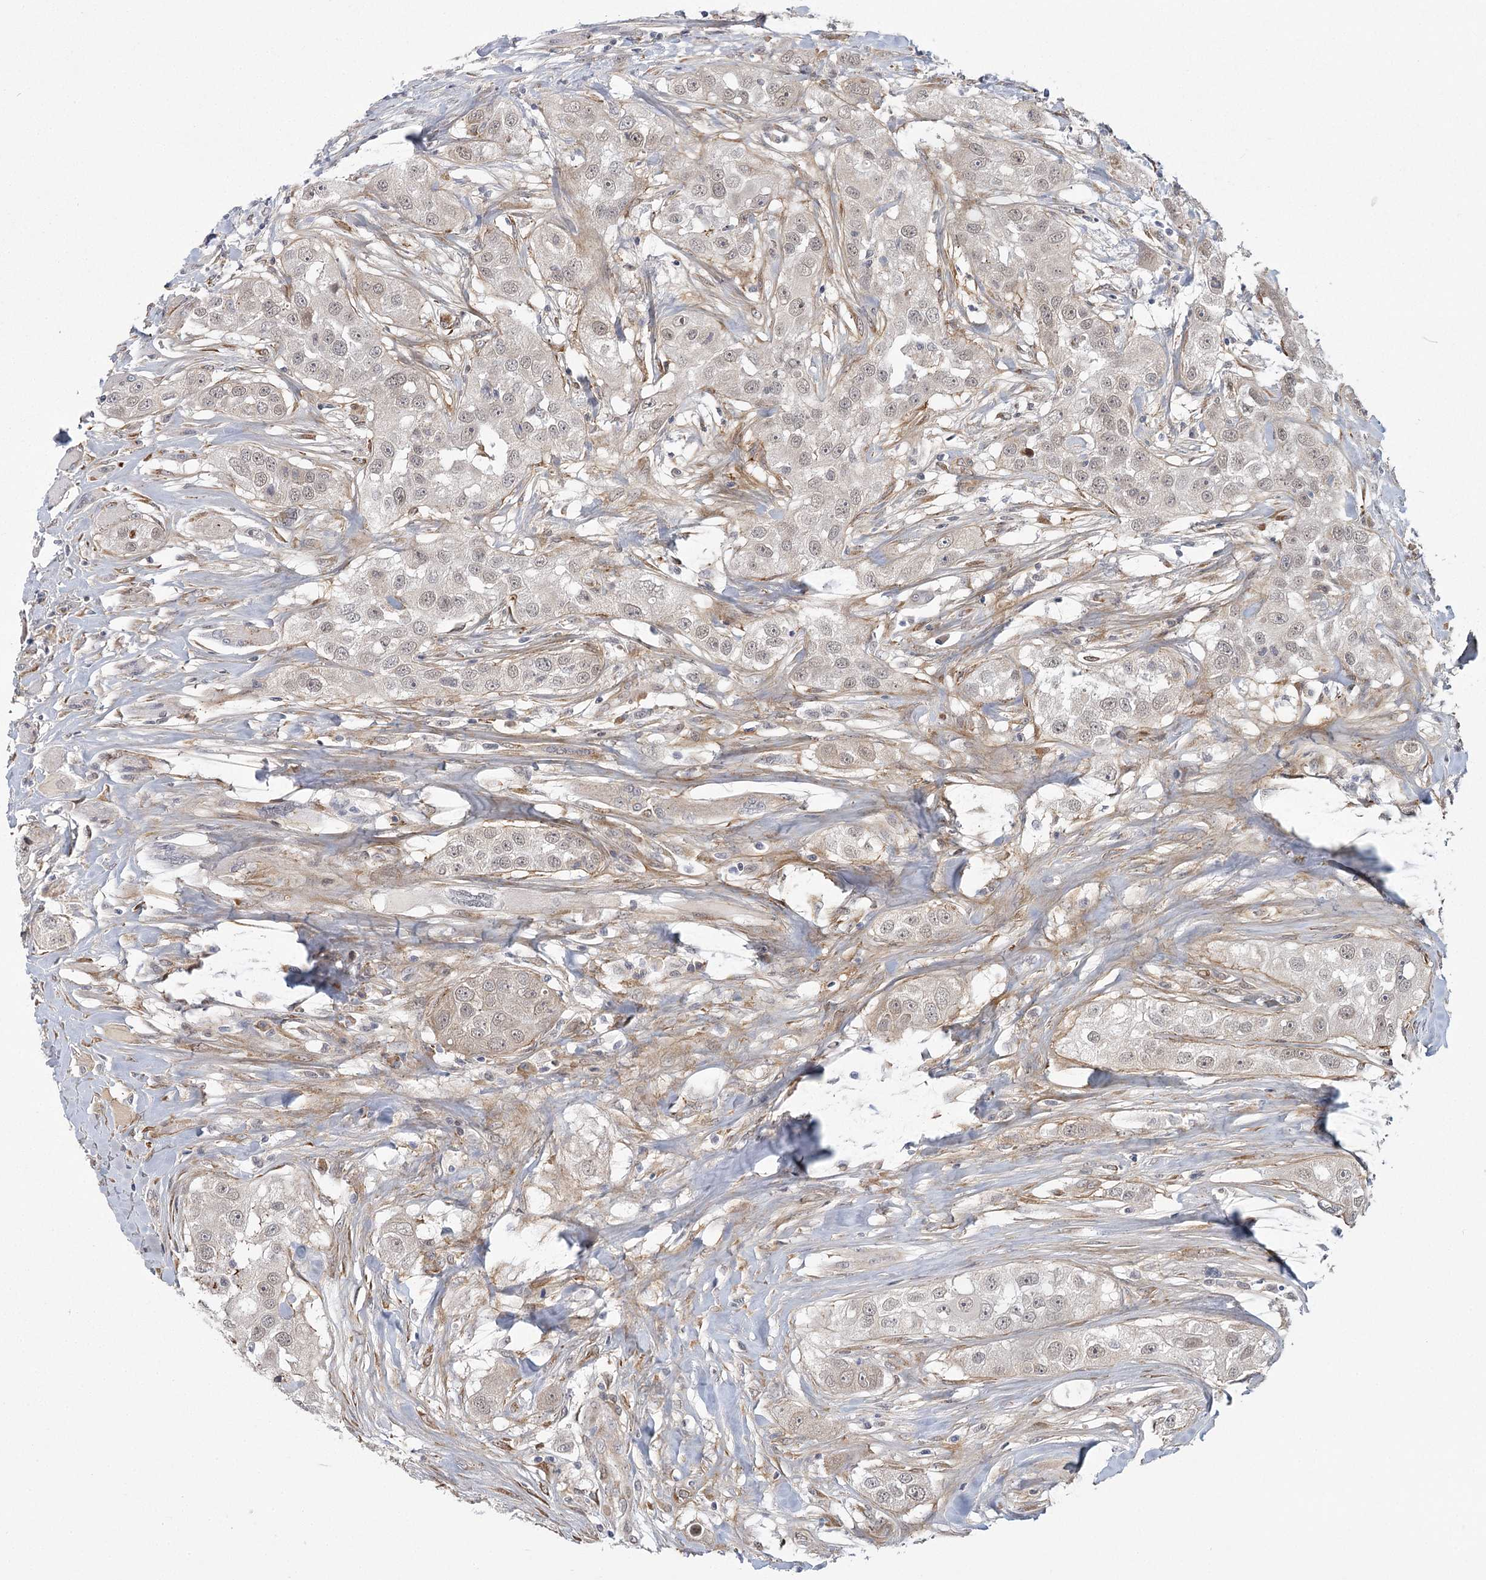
{"staining": {"intensity": "negative", "quantity": "none", "location": "none"}, "tissue": "head and neck cancer", "cell_type": "Tumor cells", "image_type": "cancer", "snomed": [{"axis": "morphology", "description": "Normal tissue, NOS"}, {"axis": "morphology", "description": "Squamous cell carcinoma, NOS"}, {"axis": "topography", "description": "Skeletal muscle"}, {"axis": "topography", "description": "Head-Neck"}], "caption": "This is a micrograph of IHC staining of head and neck cancer, which shows no positivity in tumor cells. The staining was performed using DAB to visualize the protein expression in brown, while the nuclei were stained in blue with hematoxylin (Magnification: 20x).", "gene": "MED28", "patient": {"sex": "male", "age": 51}}